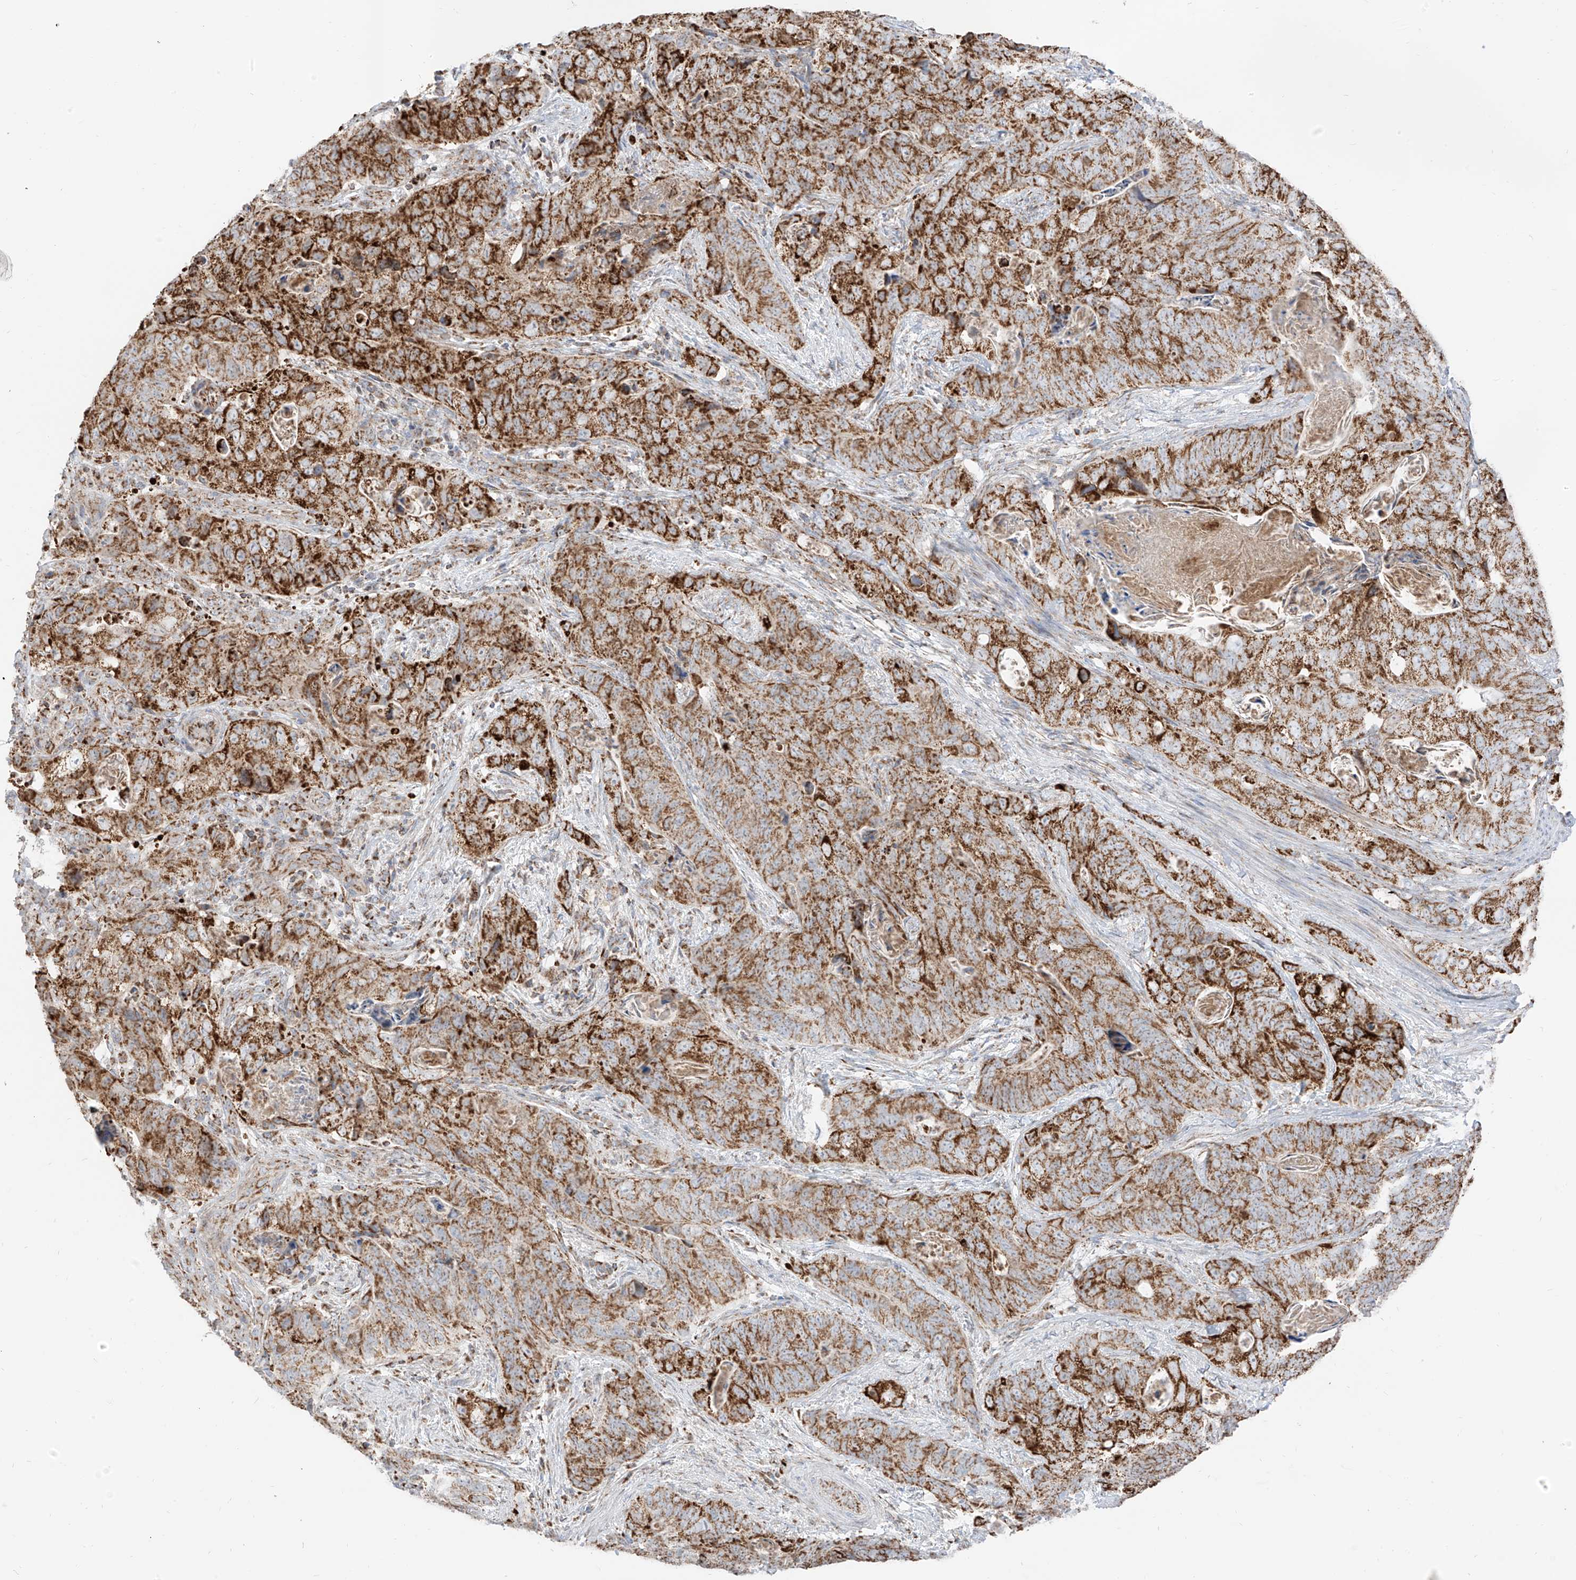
{"staining": {"intensity": "strong", "quantity": ">75%", "location": "cytoplasmic/membranous"}, "tissue": "stomach cancer", "cell_type": "Tumor cells", "image_type": "cancer", "snomed": [{"axis": "morphology", "description": "Normal tissue, NOS"}, {"axis": "morphology", "description": "Adenocarcinoma, NOS"}, {"axis": "topography", "description": "Stomach"}], "caption": "Tumor cells reveal high levels of strong cytoplasmic/membranous expression in about >75% of cells in stomach cancer.", "gene": "ETHE1", "patient": {"sex": "female", "age": 89}}